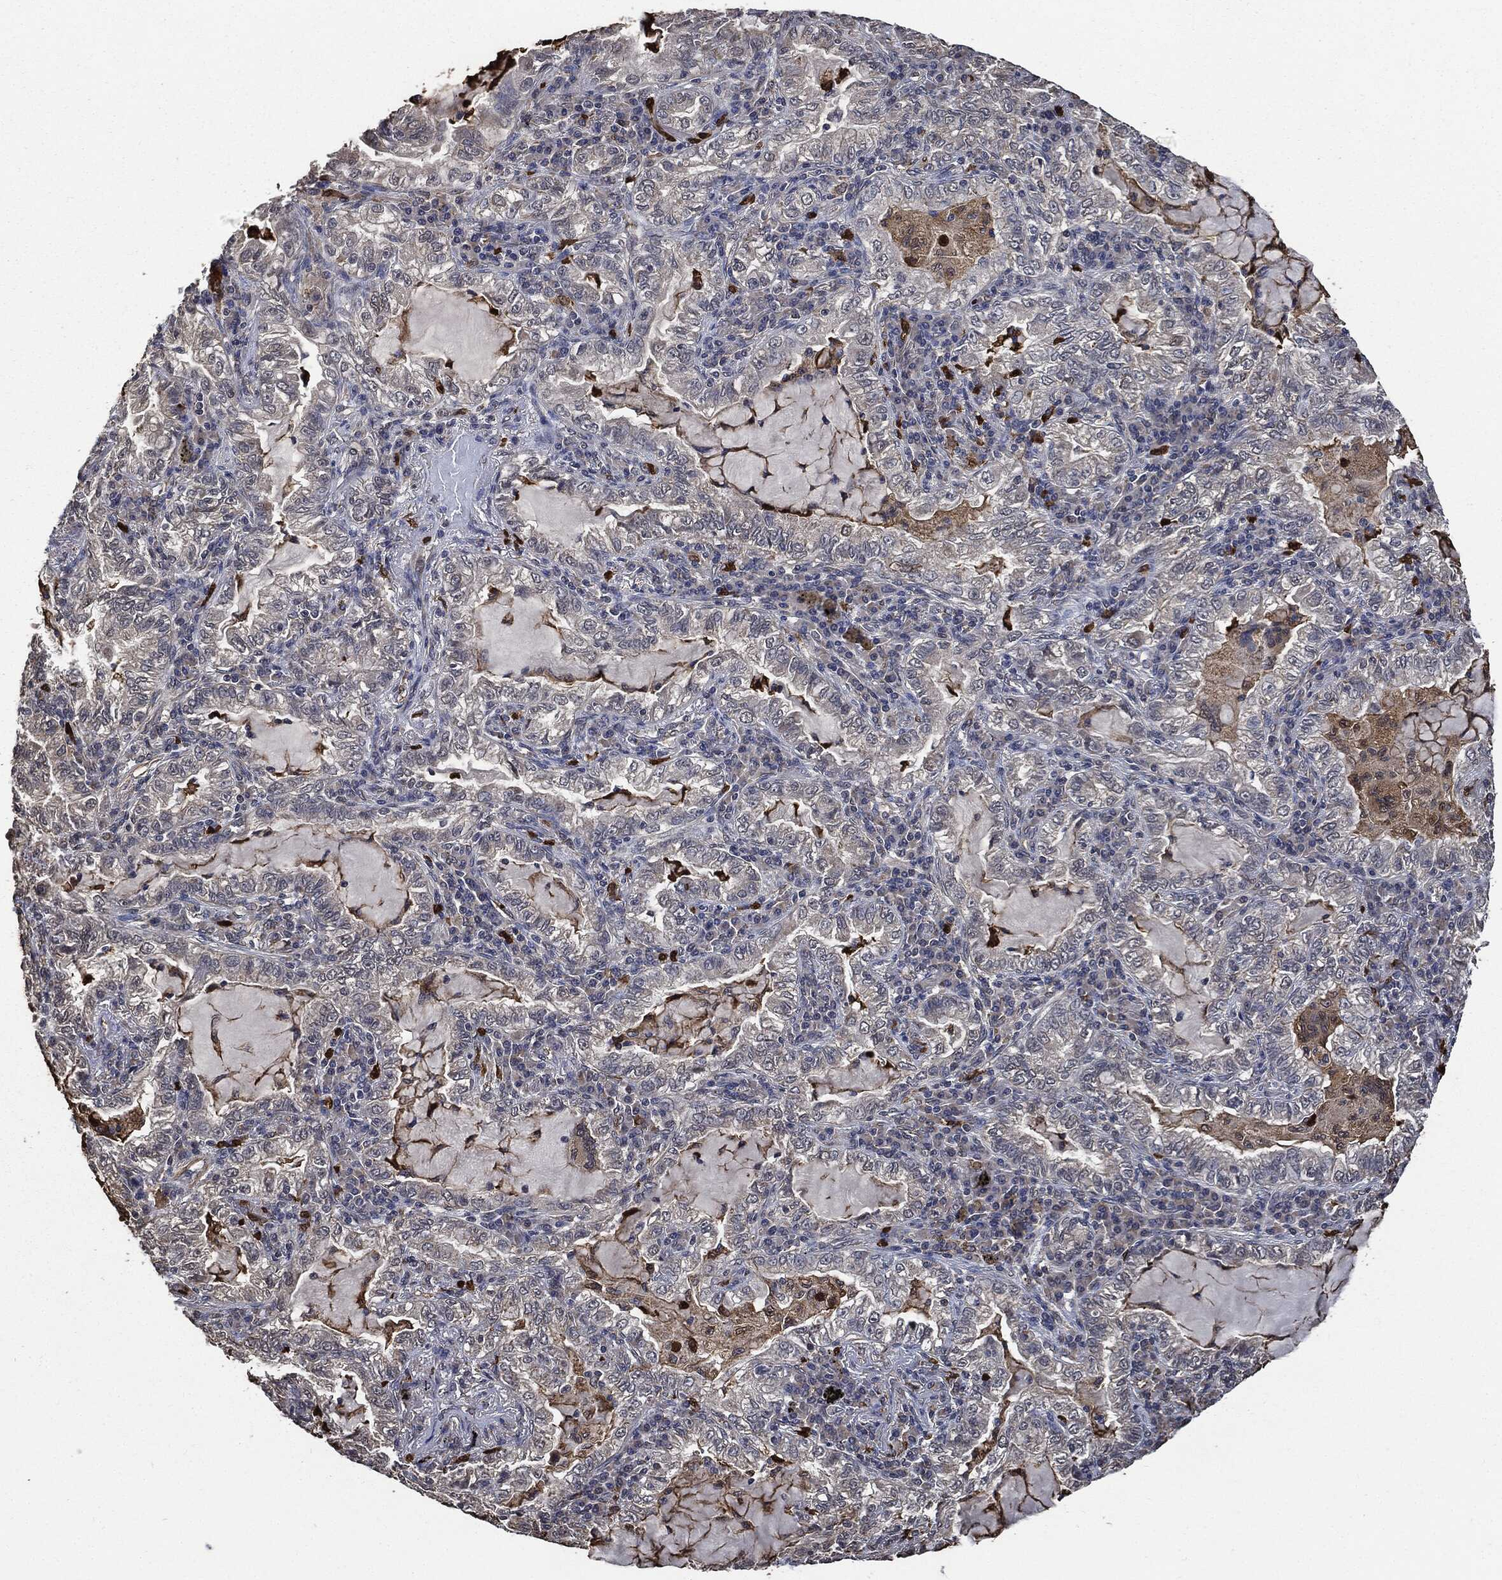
{"staining": {"intensity": "negative", "quantity": "none", "location": "none"}, "tissue": "lung cancer", "cell_type": "Tumor cells", "image_type": "cancer", "snomed": [{"axis": "morphology", "description": "Adenocarcinoma, NOS"}, {"axis": "topography", "description": "Lung"}], "caption": "The micrograph demonstrates no staining of tumor cells in lung adenocarcinoma.", "gene": "S100A9", "patient": {"sex": "female", "age": 73}}